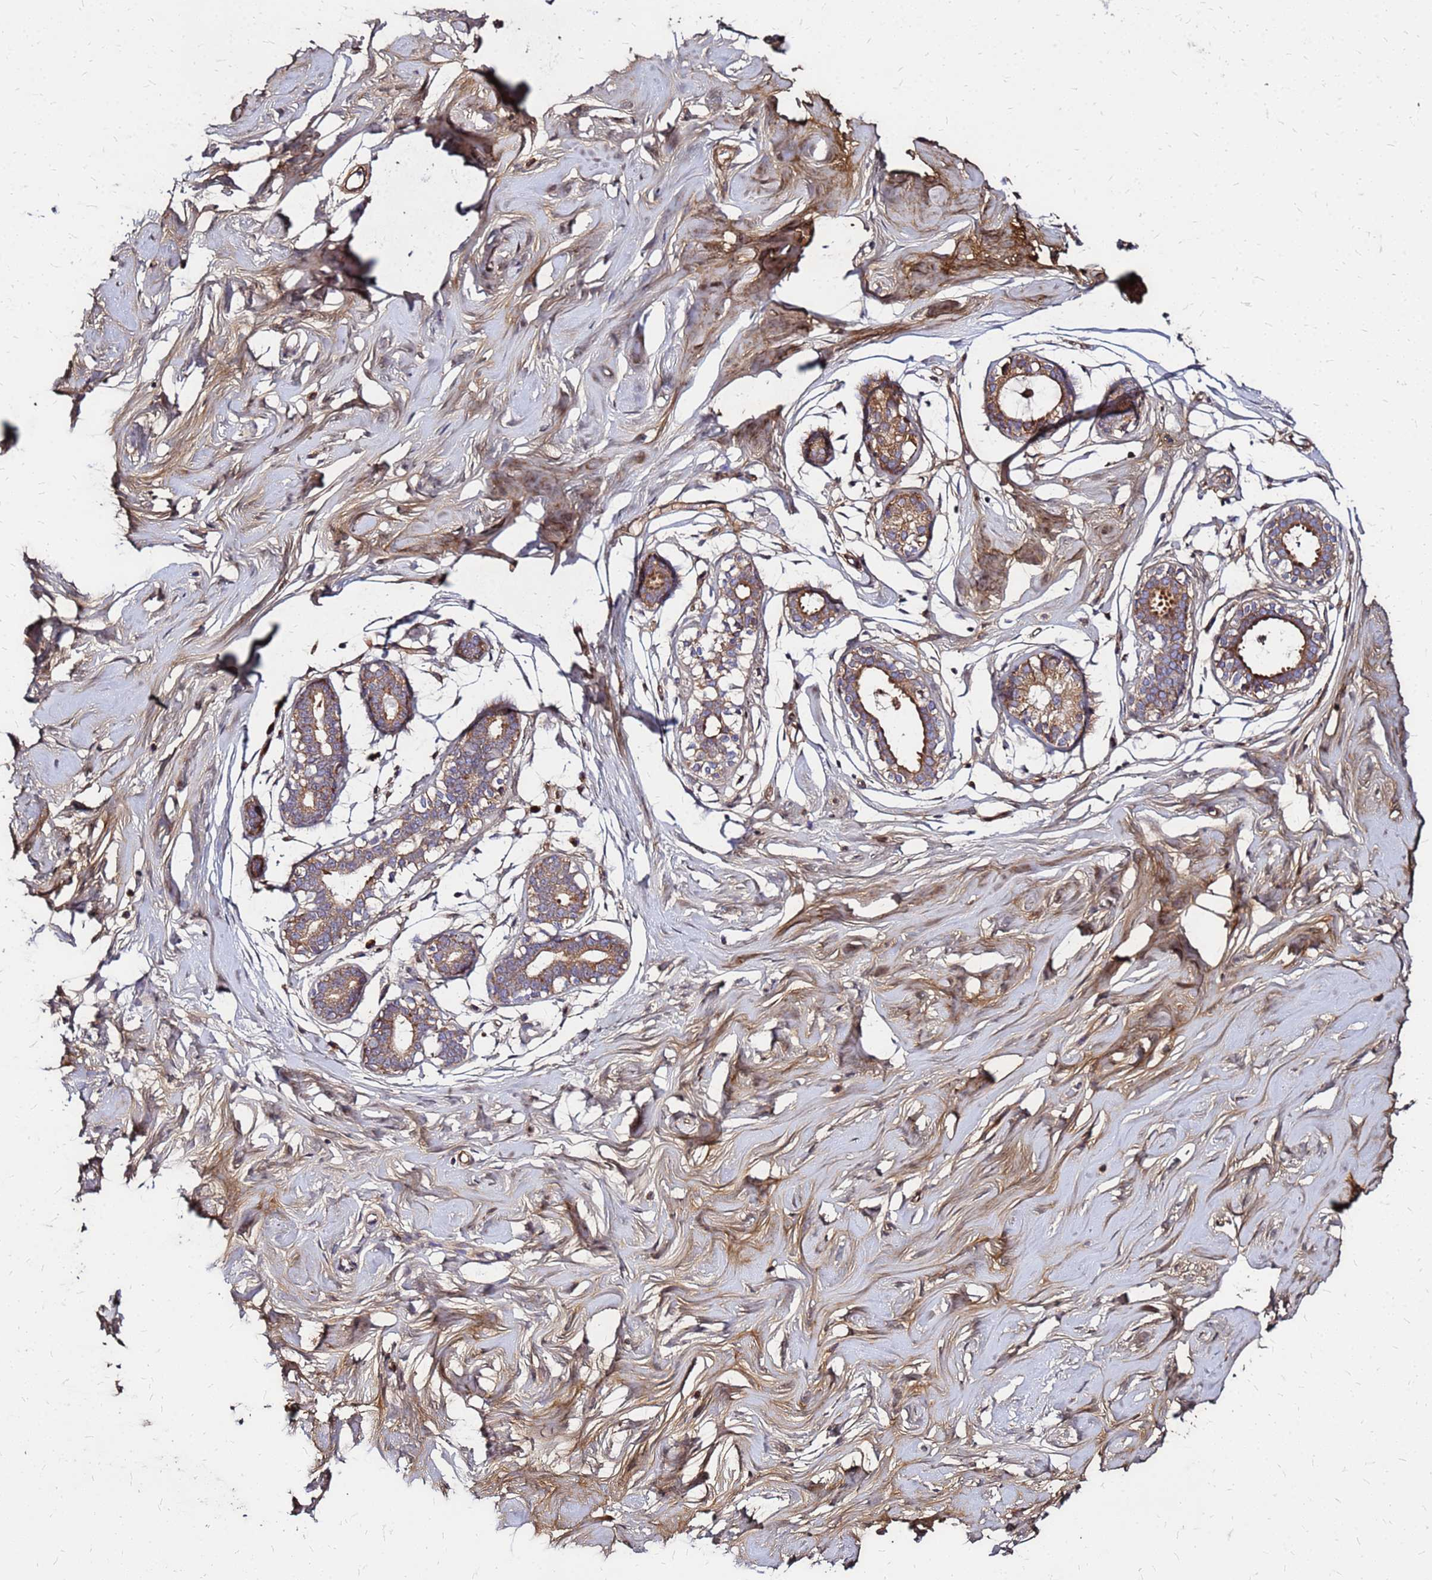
{"staining": {"intensity": "weak", "quantity": ">75%", "location": "cytoplasmic/membranous"}, "tissue": "breast", "cell_type": "Adipocytes", "image_type": "normal", "snomed": [{"axis": "morphology", "description": "Normal tissue, NOS"}, {"axis": "morphology", "description": "Adenoma, NOS"}, {"axis": "topography", "description": "Breast"}], "caption": "Immunohistochemistry image of benign human breast stained for a protein (brown), which displays low levels of weak cytoplasmic/membranous positivity in approximately >75% of adipocytes.", "gene": "CYBC1", "patient": {"sex": "female", "age": 23}}